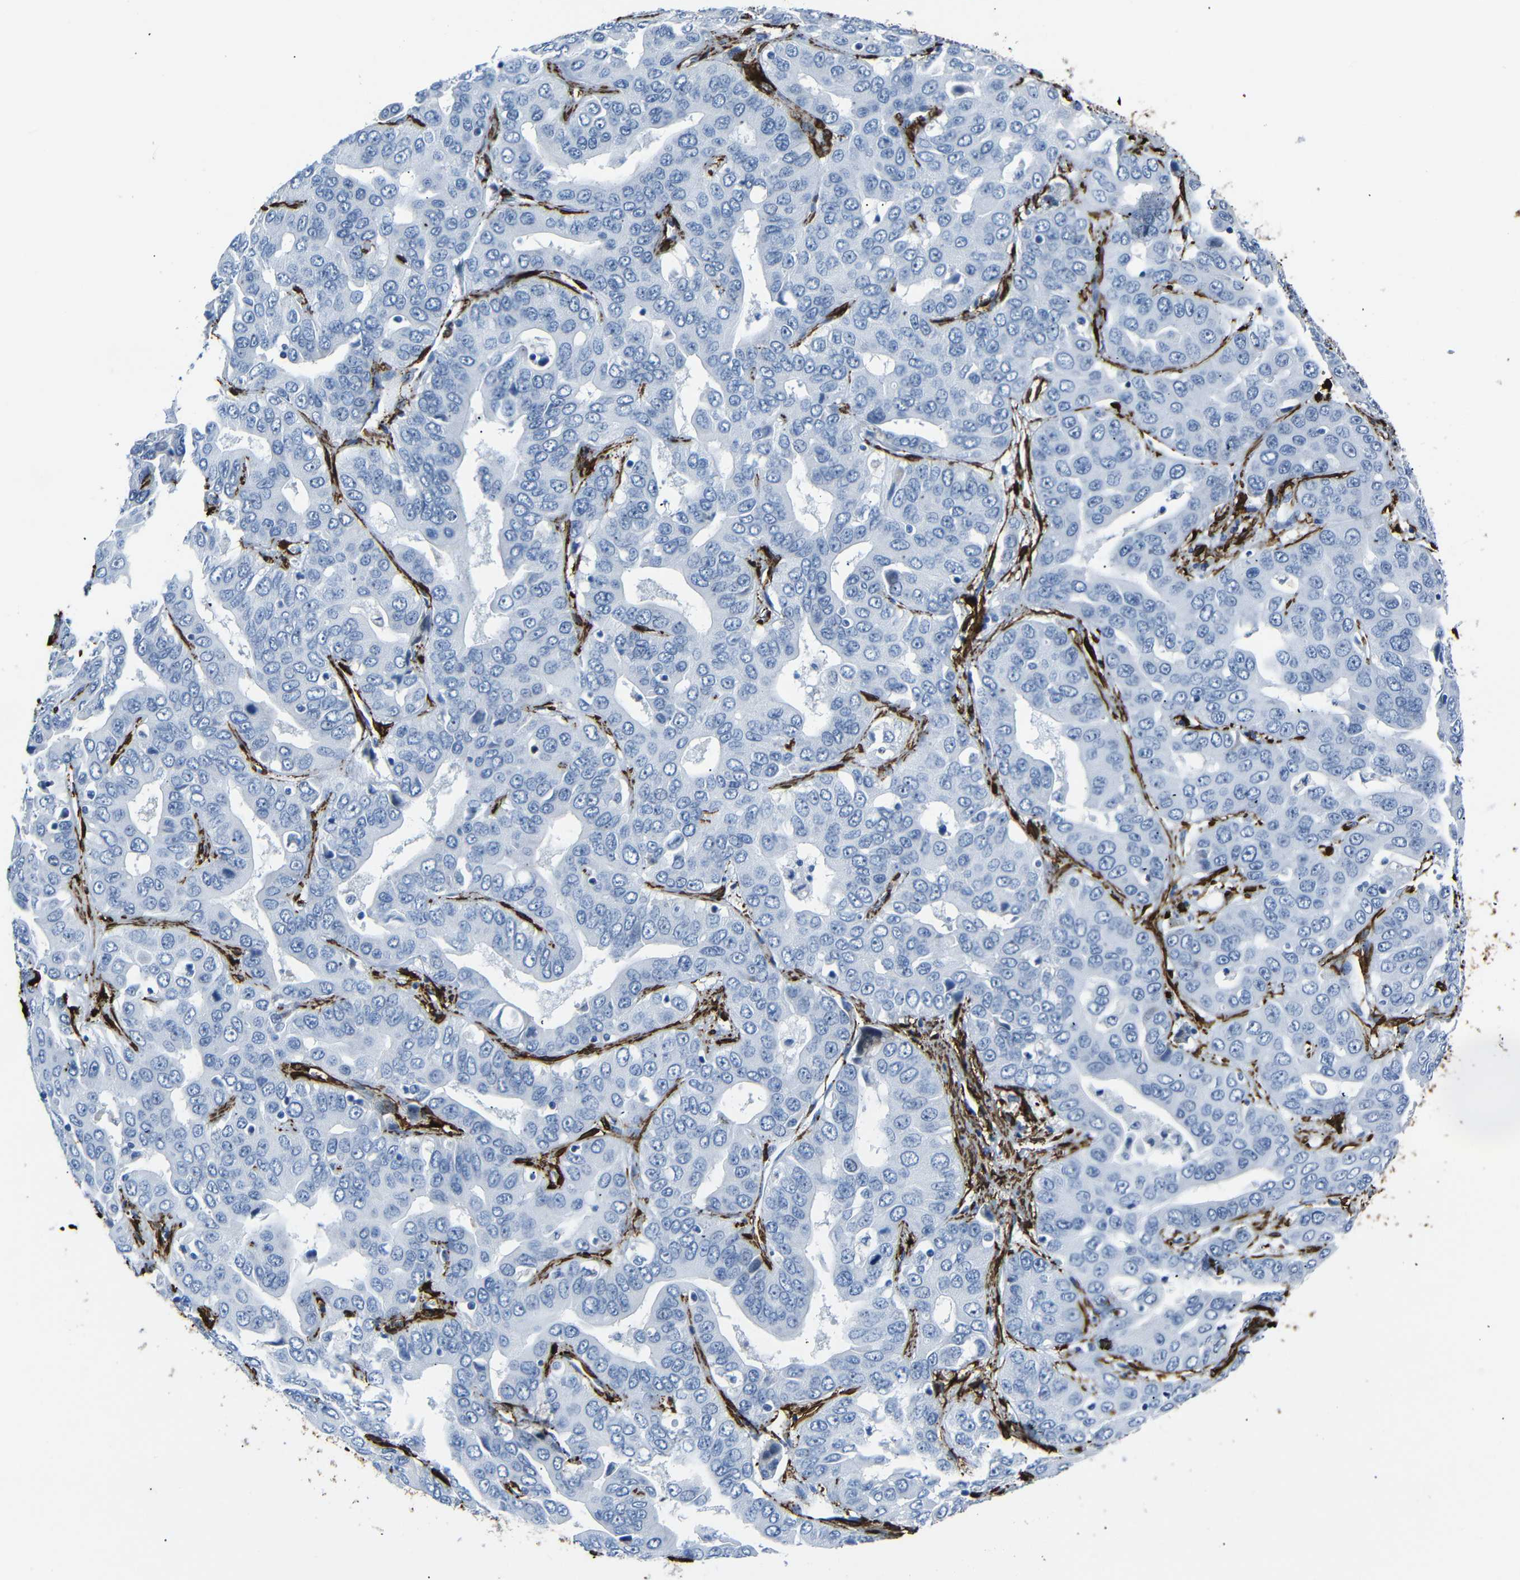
{"staining": {"intensity": "negative", "quantity": "none", "location": "none"}, "tissue": "liver cancer", "cell_type": "Tumor cells", "image_type": "cancer", "snomed": [{"axis": "morphology", "description": "Cholangiocarcinoma"}, {"axis": "topography", "description": "Liver"}], "caption": "An image of human liver cancer (cholangiocarcinoma) is negative for staining in tumor cells. (DAB immunohistochemistry (IHC) visualized using brightfield microscopy, high magnification).", "gene": "ACTA2", "patient": {"sex": "female", "age": 52}}